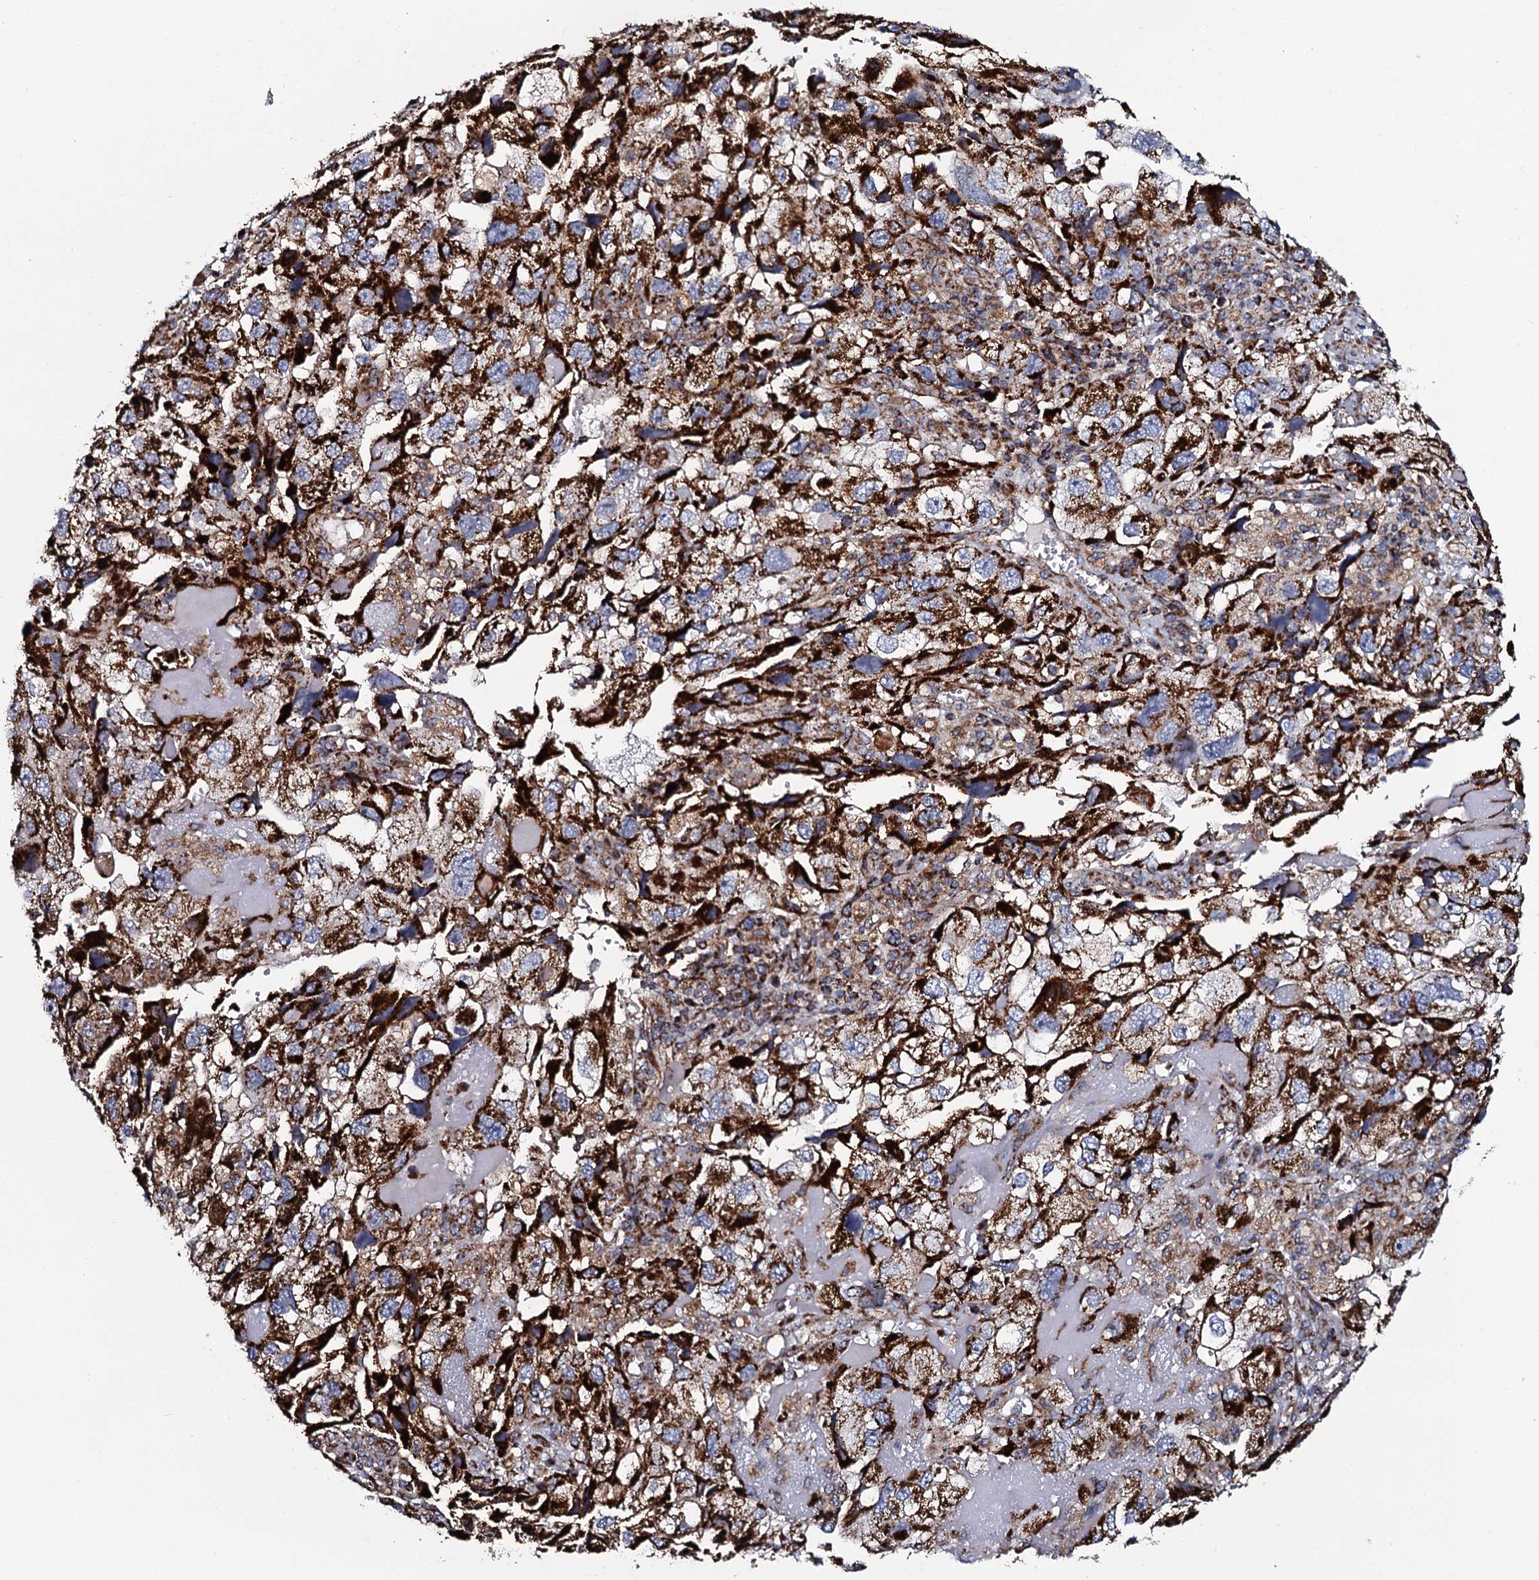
{"staining": {"intensity": "strong", "quantity": ">75%", "location": "cytoplasmic/membranous"}, "tissue": "endometrial cancer", "cell_type": "Tumor cells", "image_type": "cancer", "snomed": [{"axis": "morphology", "description": "Adenocarcinoma, NOS"}, {"axis": "topography", "description": "Endometrium"}], "caption": "Endometrial cancer was stained to show a protein in brown. There is high levels of strong cytoplasmic/membranous positivity in approximately >75% of tumor cells.", "gene": "EVC2", "patient": {"sex": "female", "age": 49}}